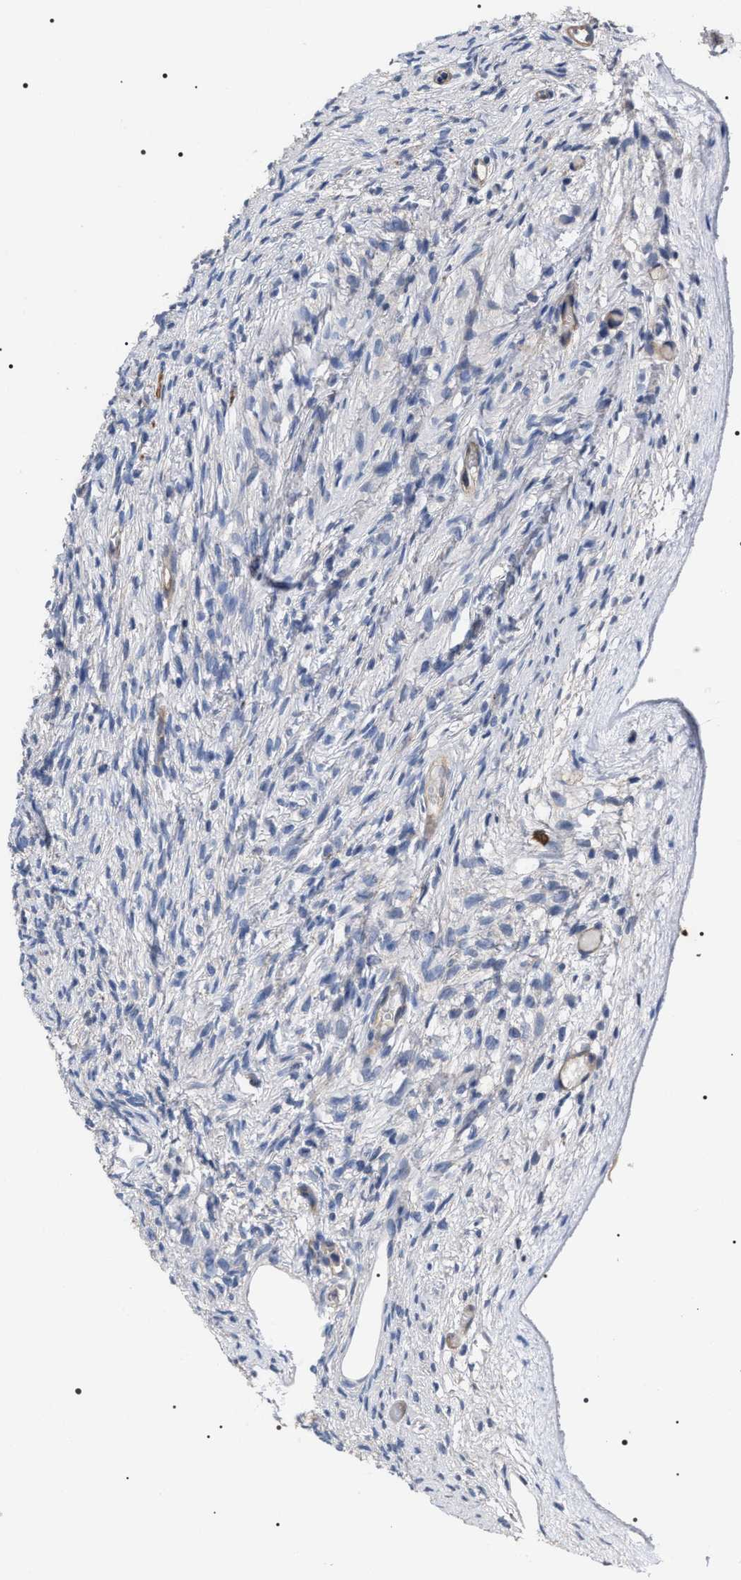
{"staining": {"intensity": "strong", "quantity": ">75%", "location": "cytoplasmic/membranous,nuclear"}, "tissue": "ovary", "cell_type": "Follicle cells", "image_type": "normal", "snomed": [{"axis": "morphology", "description": "Normal tissue, NOS"}, {"axis": "topography", "description": "Ovary"}], "caption": "Immunohistochemical staining of normal human ovary shows high levels of strong cytoplasmic/membranous,nuclear positivity in approximately >75% of follicle cells. Nuclei are stained in blue.", "gene": "MIS18A", "patient": {"sex": "female", "age": 33}}